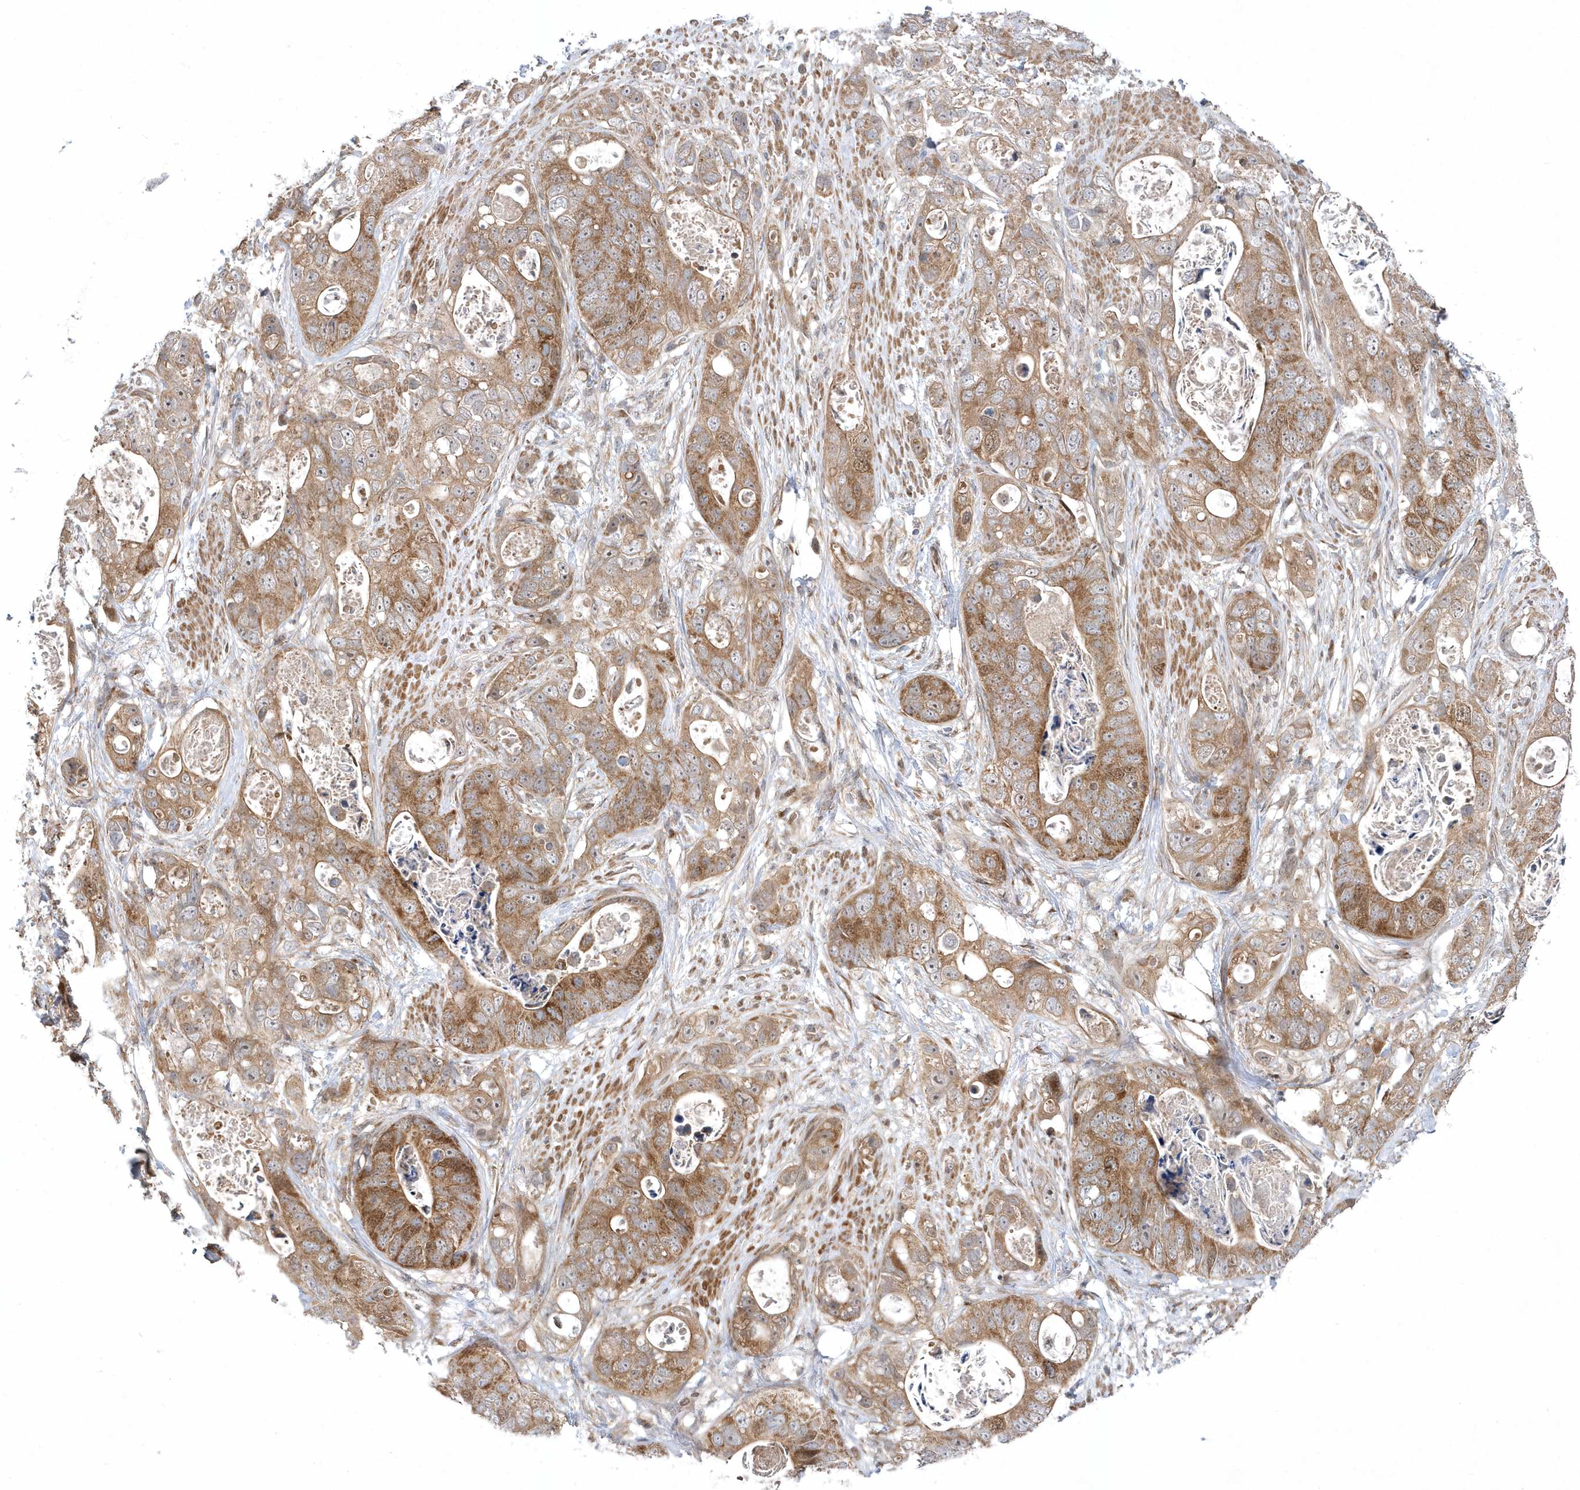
{"staining": {"intensity": "moderate", "quantity": ">75%", "location": "cytoplasmic/membranous"}, "tissue": "stomach cancer", "cell_type": "Tumor cells", "image_type": "cancer", "snomed": [{"axis": "morphology", "description": "Adenocarcinoma, NOS"}, {"axis": "topography", "description": "Stomach"}], "caption": "The immunohistochemical stain labels moderate cytoplasmic/membranous expression in tumor cells of stomach cancer tissue.", "gene": "MXI1", "patient": {"sex": "female", "age": 89}}